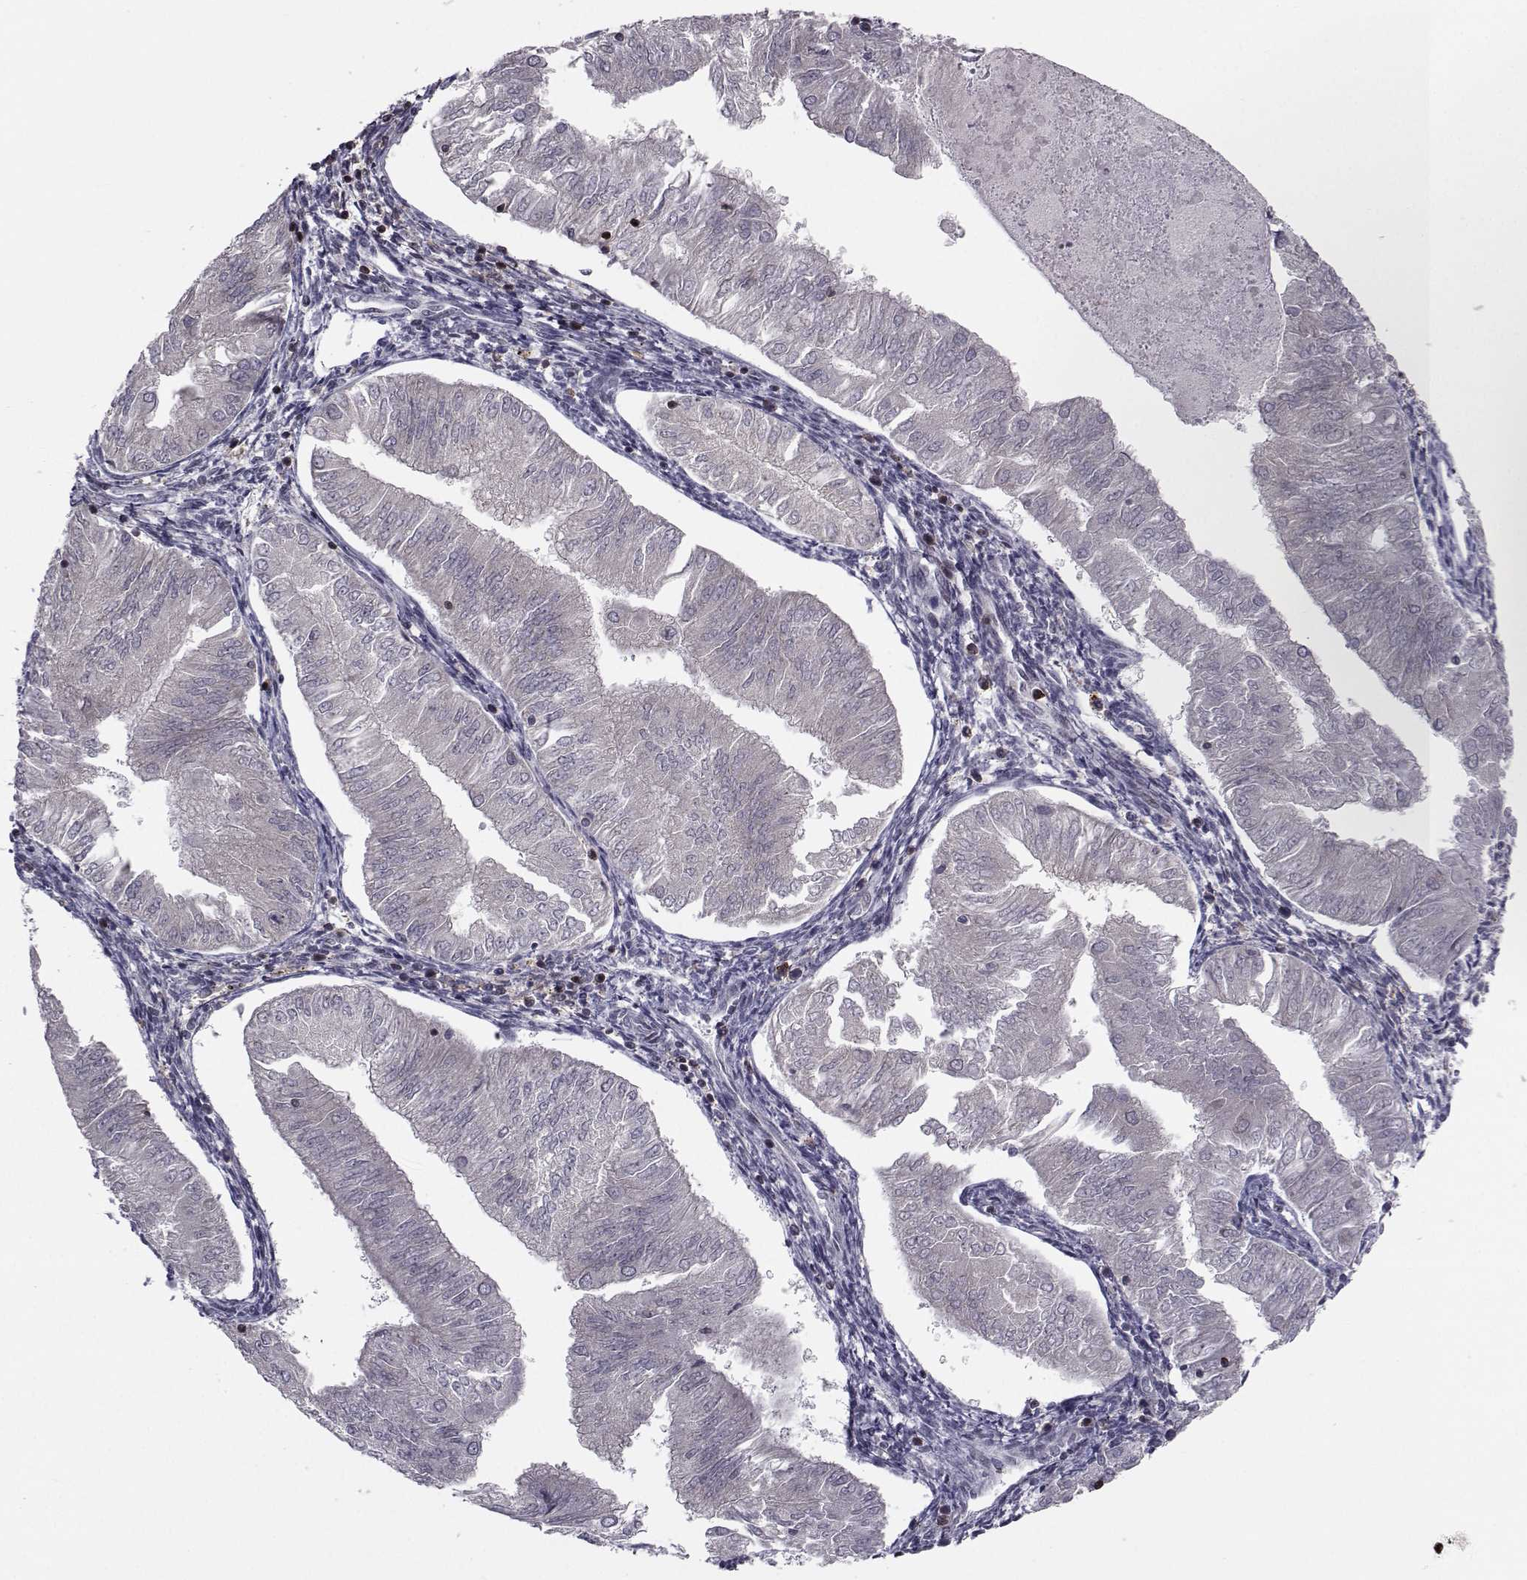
{"staining": {"intensity": "negative", "quantity": "none", "location": "none"}, "tissue": "endometrial cancer", "cell_type": "Tumor cells", "image_type": "cancer", "snomed": [{"axis": "morphology", "description": "Adenocarcinoma, NOS"}, {"axis": "topography", "description": "Endometrium"}], "caption": "DAB (3,3'-diaminobenzidine) immunohistochemical staining of adenocarcinoma (endometrial) exhibits no significant positivity in tumor cells. The staining is performed using DAB (3,3'-diaminobenzidine) brown chromogen with nuclei counter-stained in using hematoxylin.", "gene": "PCP4L1", "patient": {"sex": "female", "age": 53}}